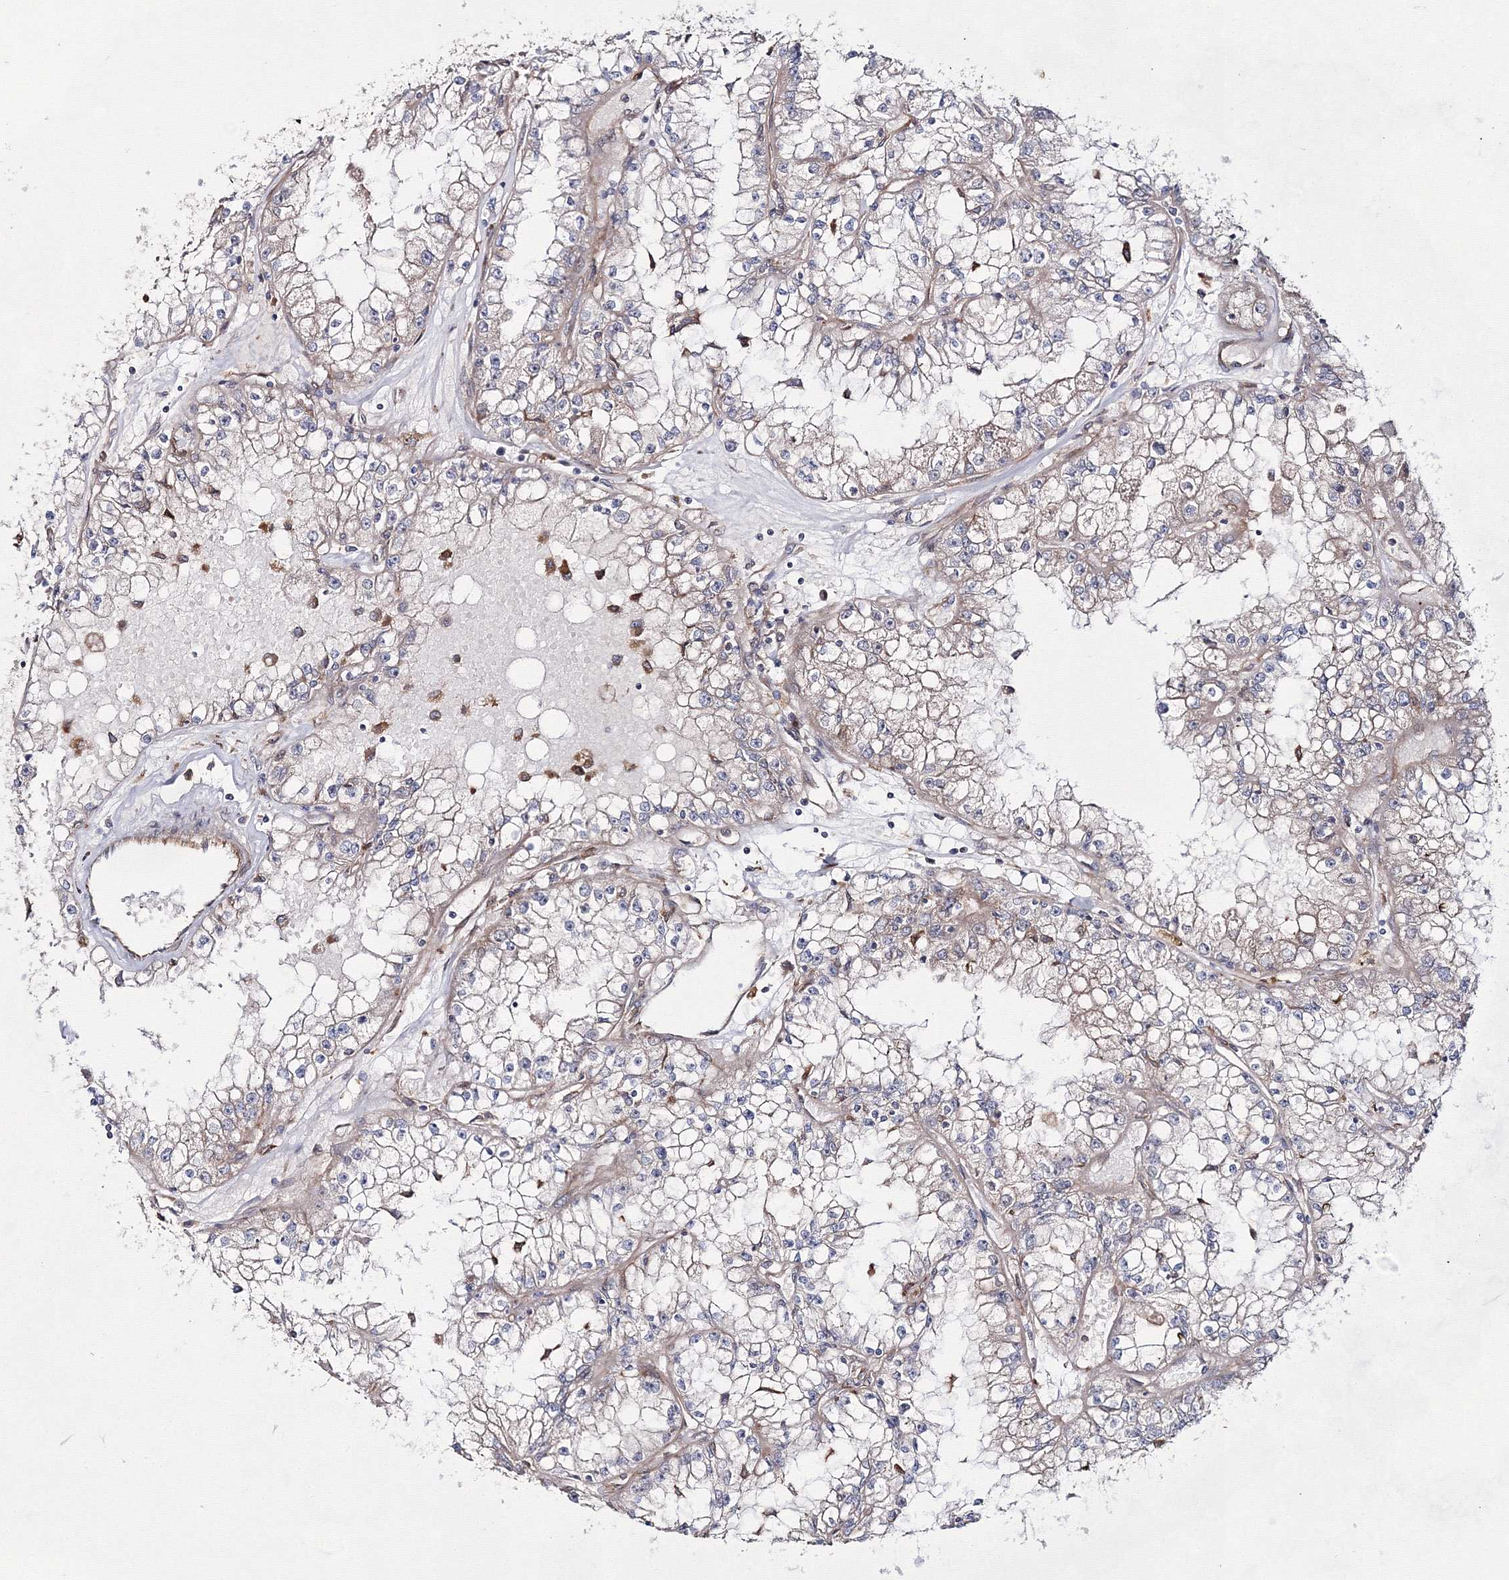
{"staining": {"intensity": "negative", "quantity": "none", "location": "none"}, "tissue": "renal cancer", "cell_type": "Tumor cells", "image_type": "cancer", "snomed": [{"axis": "morphology", "description": "Adenocarcinoma, NOS"}, {"axis": "topography", "description": "Kidney"}], "caption": "This is an IHC photomicrograph of human renal cancer (adenocarcinoma). There is no staining in tumor cells.", "gene": "EXOC6", "patient": {"sex": "male", "age": 56}}